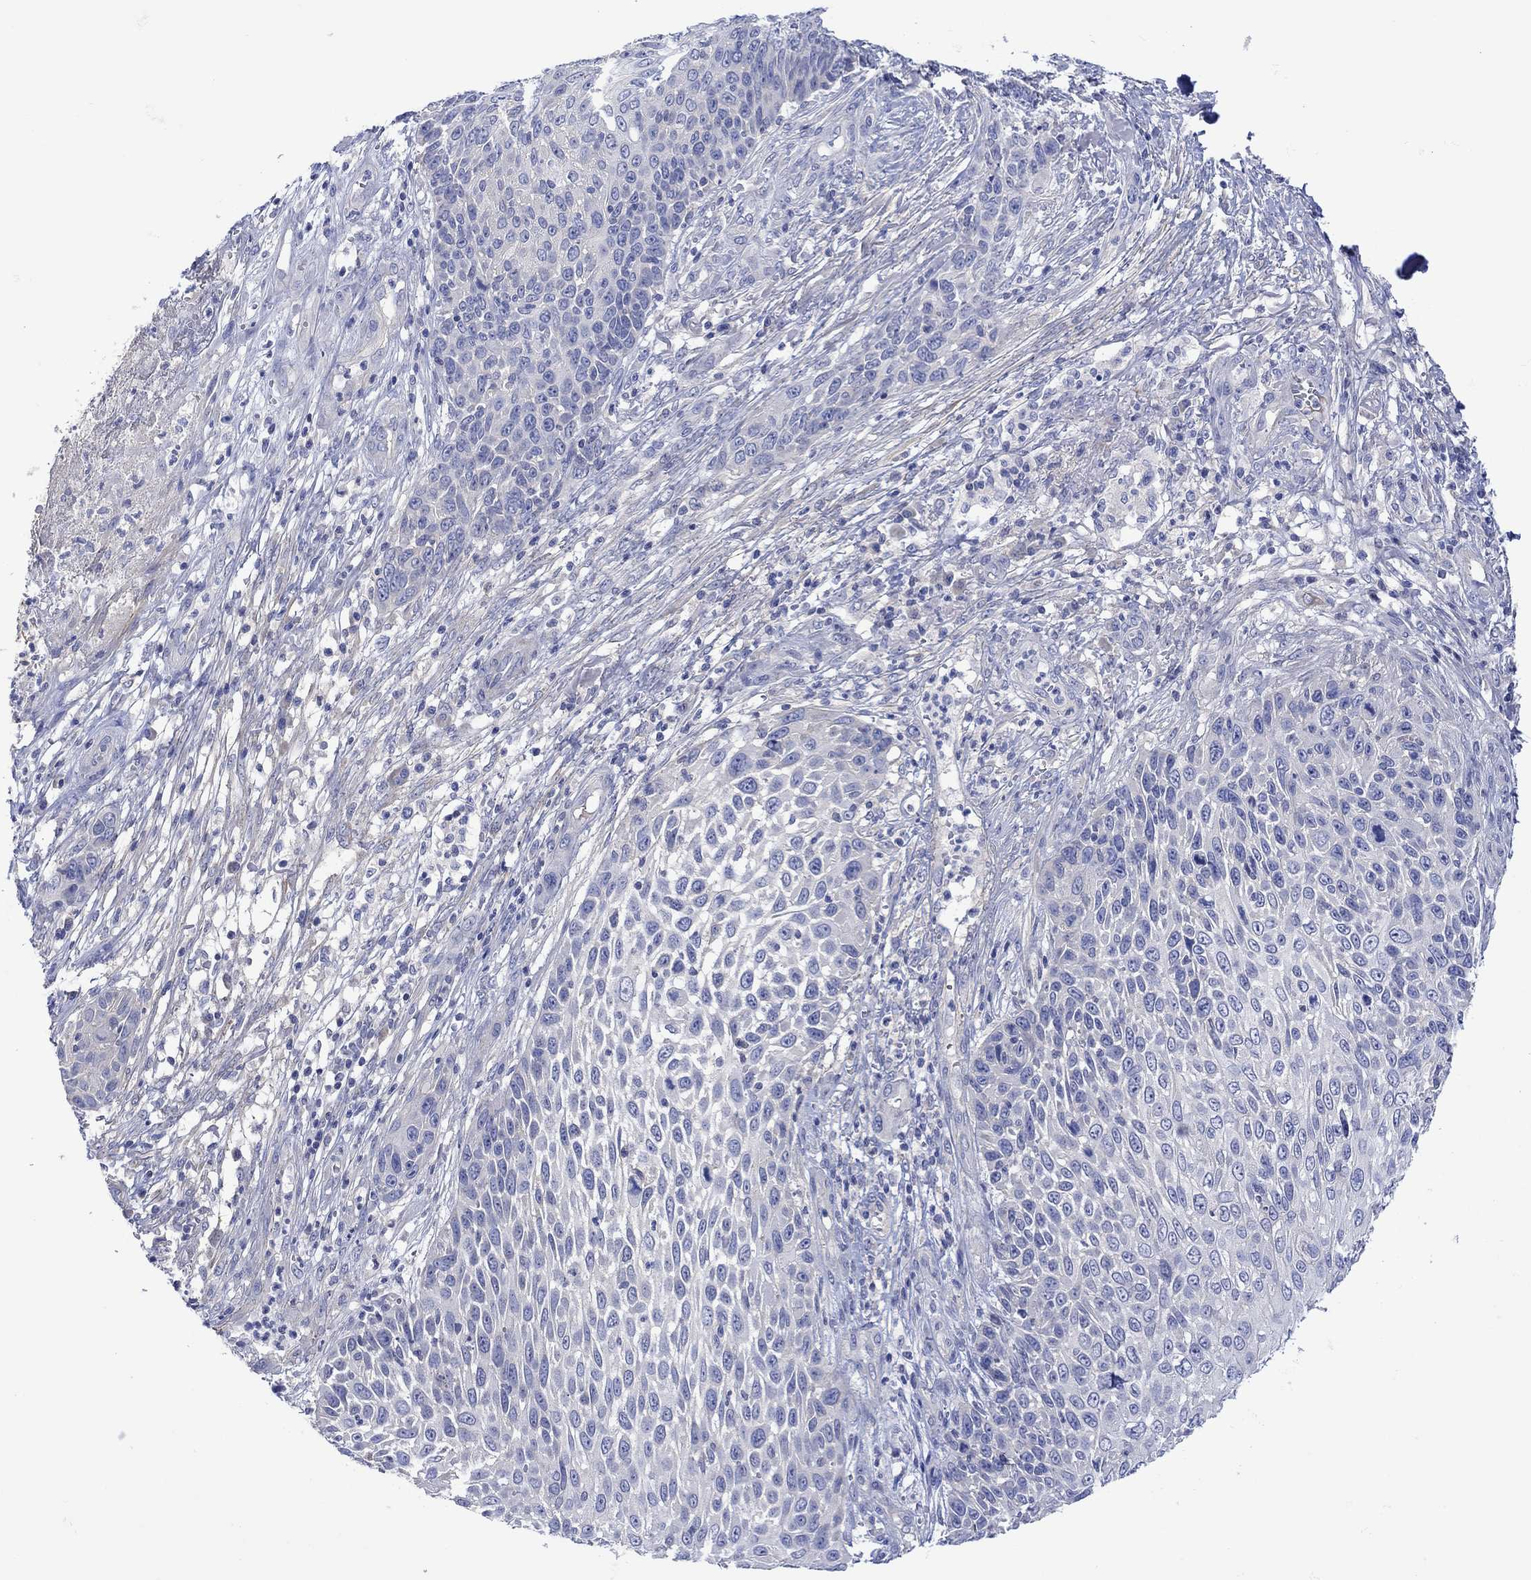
{"staining": {"intensity": "negative", "quantity": "none", "location": "none"}, "tissue": "skin cancer", "cell_type": "Tumor cells", "image_type": "cancer", "snomed": [{"axis": "morphology", "description": "Squamous cell carcinoma, NOS"}, {"axis": "topography", "description": "Skin"}], "caption": "Immunohistochemical staining of human squamous cell carcinoma (skin) reveals no significant positivity in tumor cells.", "gene": "MSI1", "patient": {"sex": "male", "age": 92}}